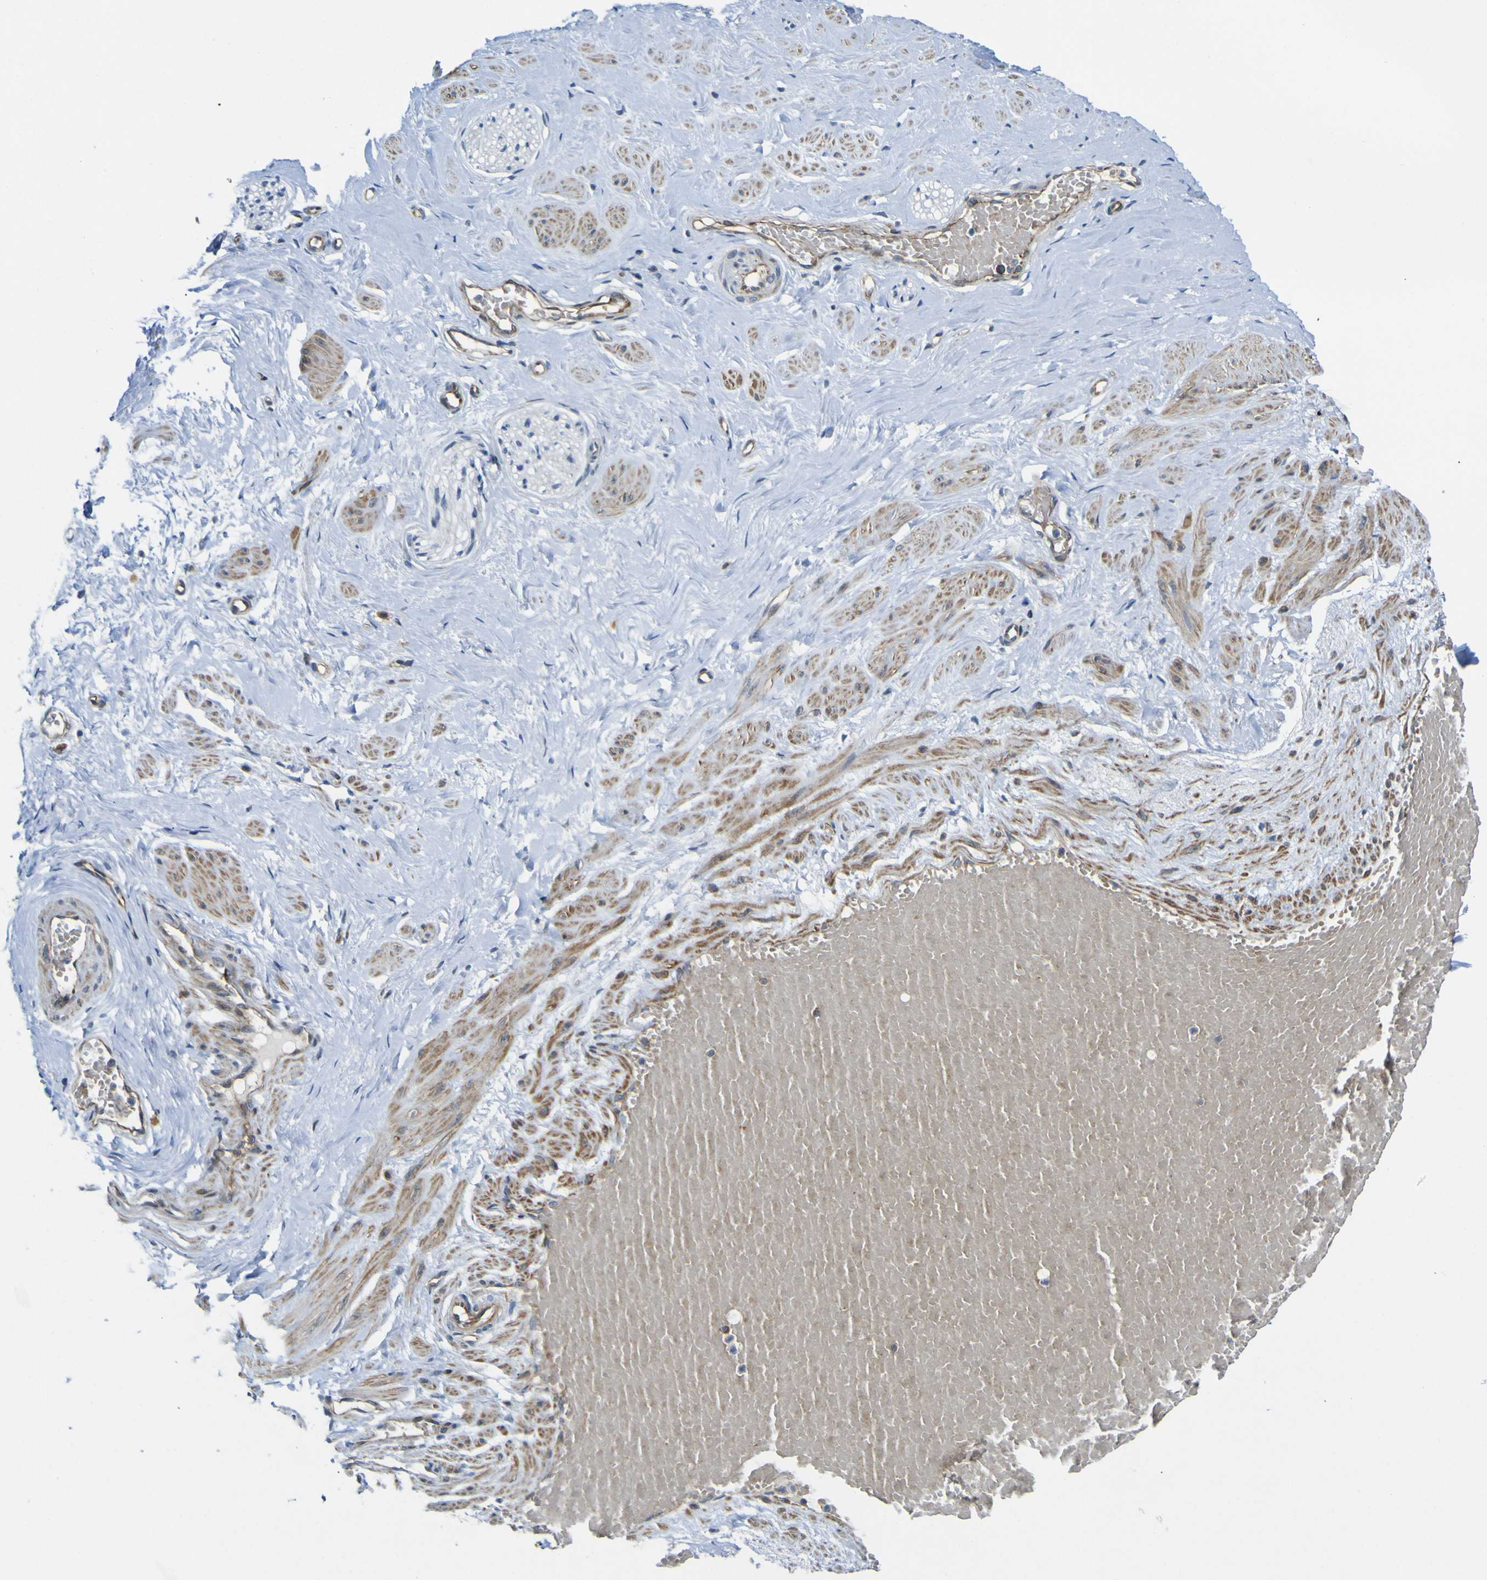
{"staining": {"intensity": "weak", "quantity": "25%-75%", "location": "cytoplasmic/membranous"}, "tissue": "adipose tissue", "cell_type": "Adipocytes", "image_type": "normal", "snomed": [{"axis": "morphology", "description": "Normal tissue, NOS"}, {"axis": "topography", "description": "Soft tissue"}, {"axis": "topography", "description": "Vascular tissue"}], "caption": "Protein analysis of normal adipose tissue displays weak cytoplasmic/membranous staining in about 25%-75% of adipocytes. (brown staining indicates protein expression, while blue staining denotes nuclei).", "gene": "KDM7A", "patient": {"sex": "female", "age": 35}}